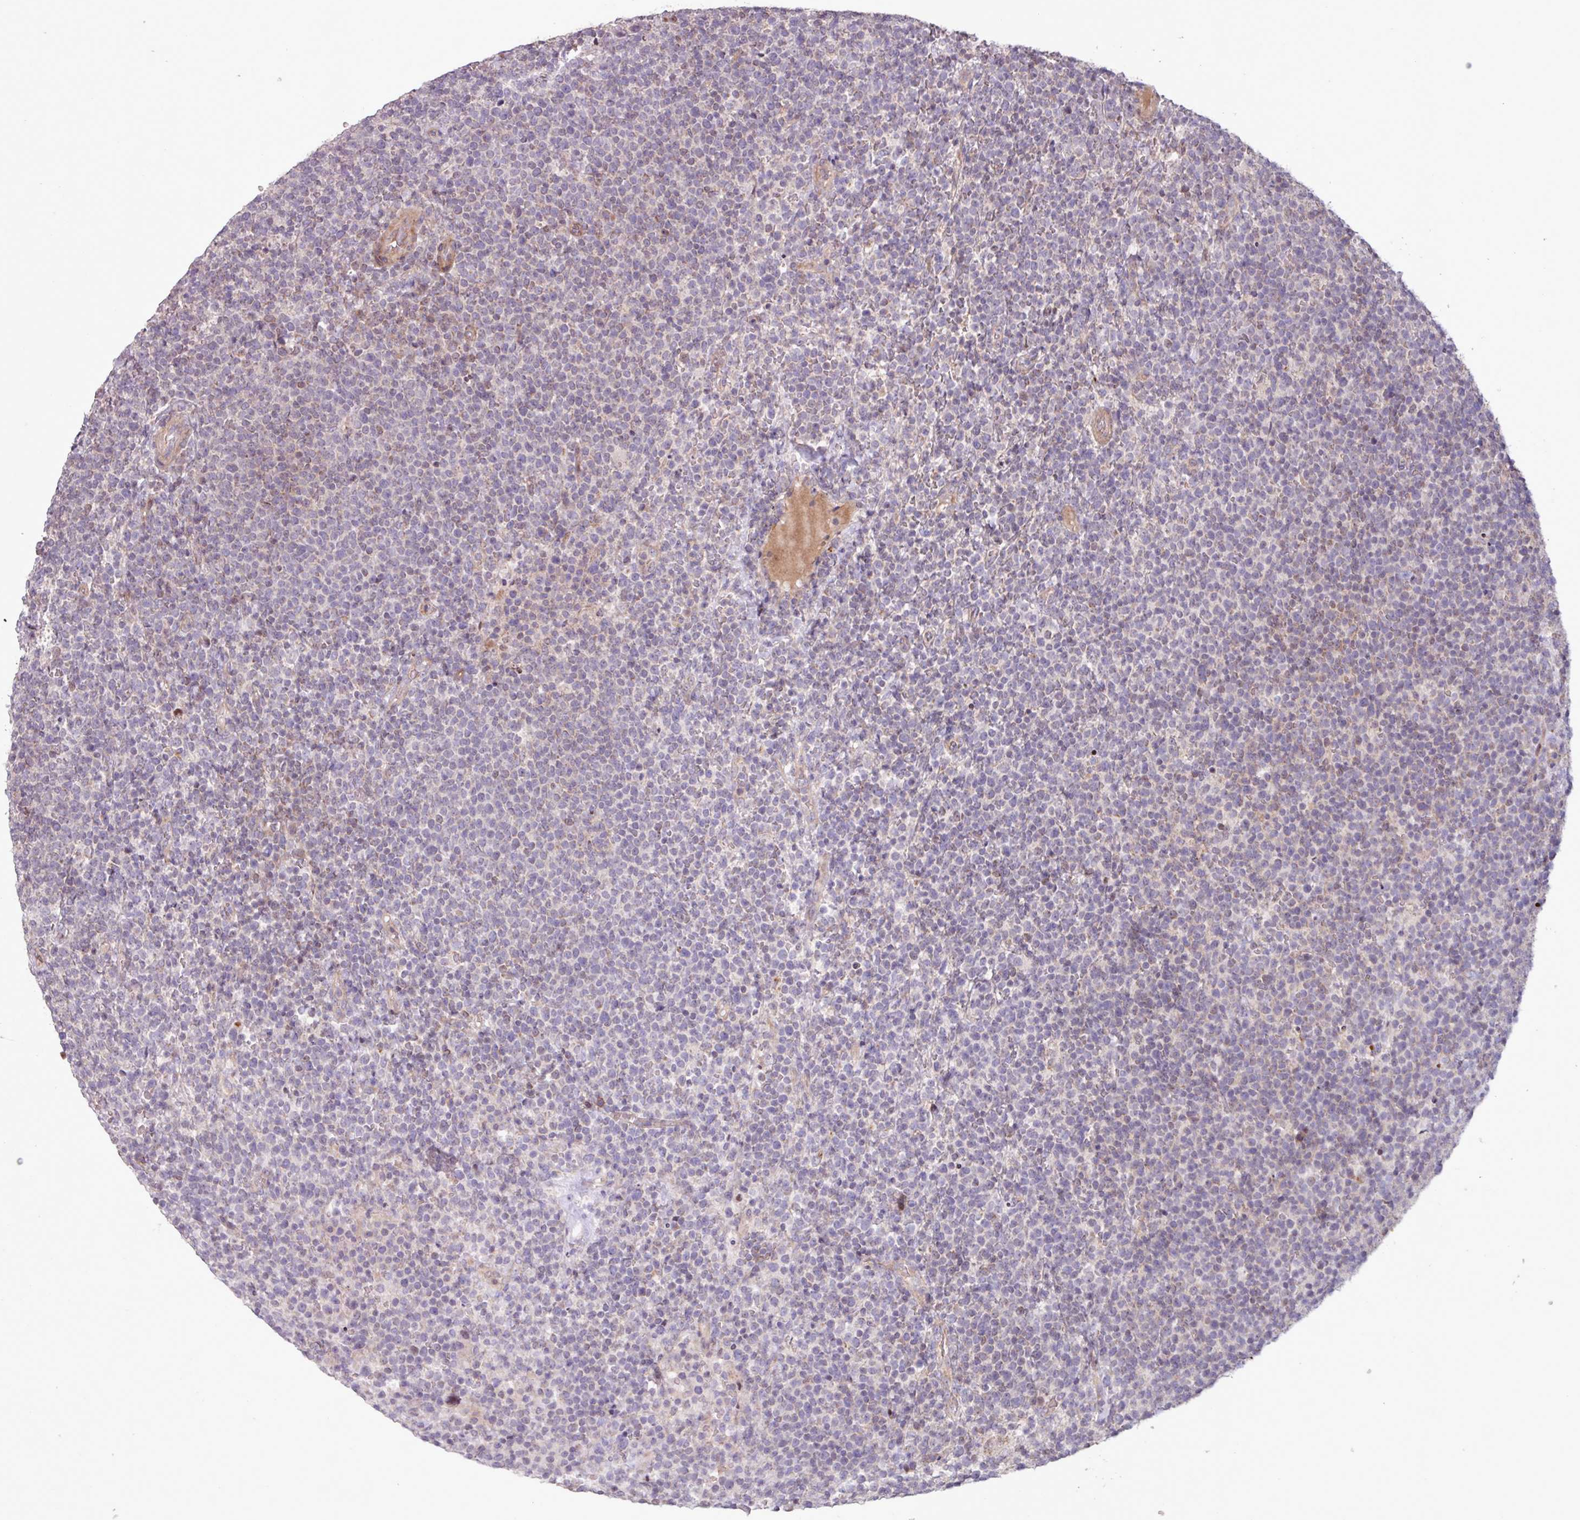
{"staining": {"intensity": "negative", "quantity": "none", "location": "none"}, "tissue": "lymphoma", "cell_type": "Tumor cells", "image_type": "cancer", "snomed": [{"axis": "morphology", "description": "Malignant lymphoma, non-Hodgkin's type, High grade"}, {"axis": "topography", "description": "Lymph node"}], "caption": "Lymphoma was stained to show a protein in brown. There is no significant staining in tumor cells.", "gene": "PDPR", "patient": {"sex": "male", "age": 61}}